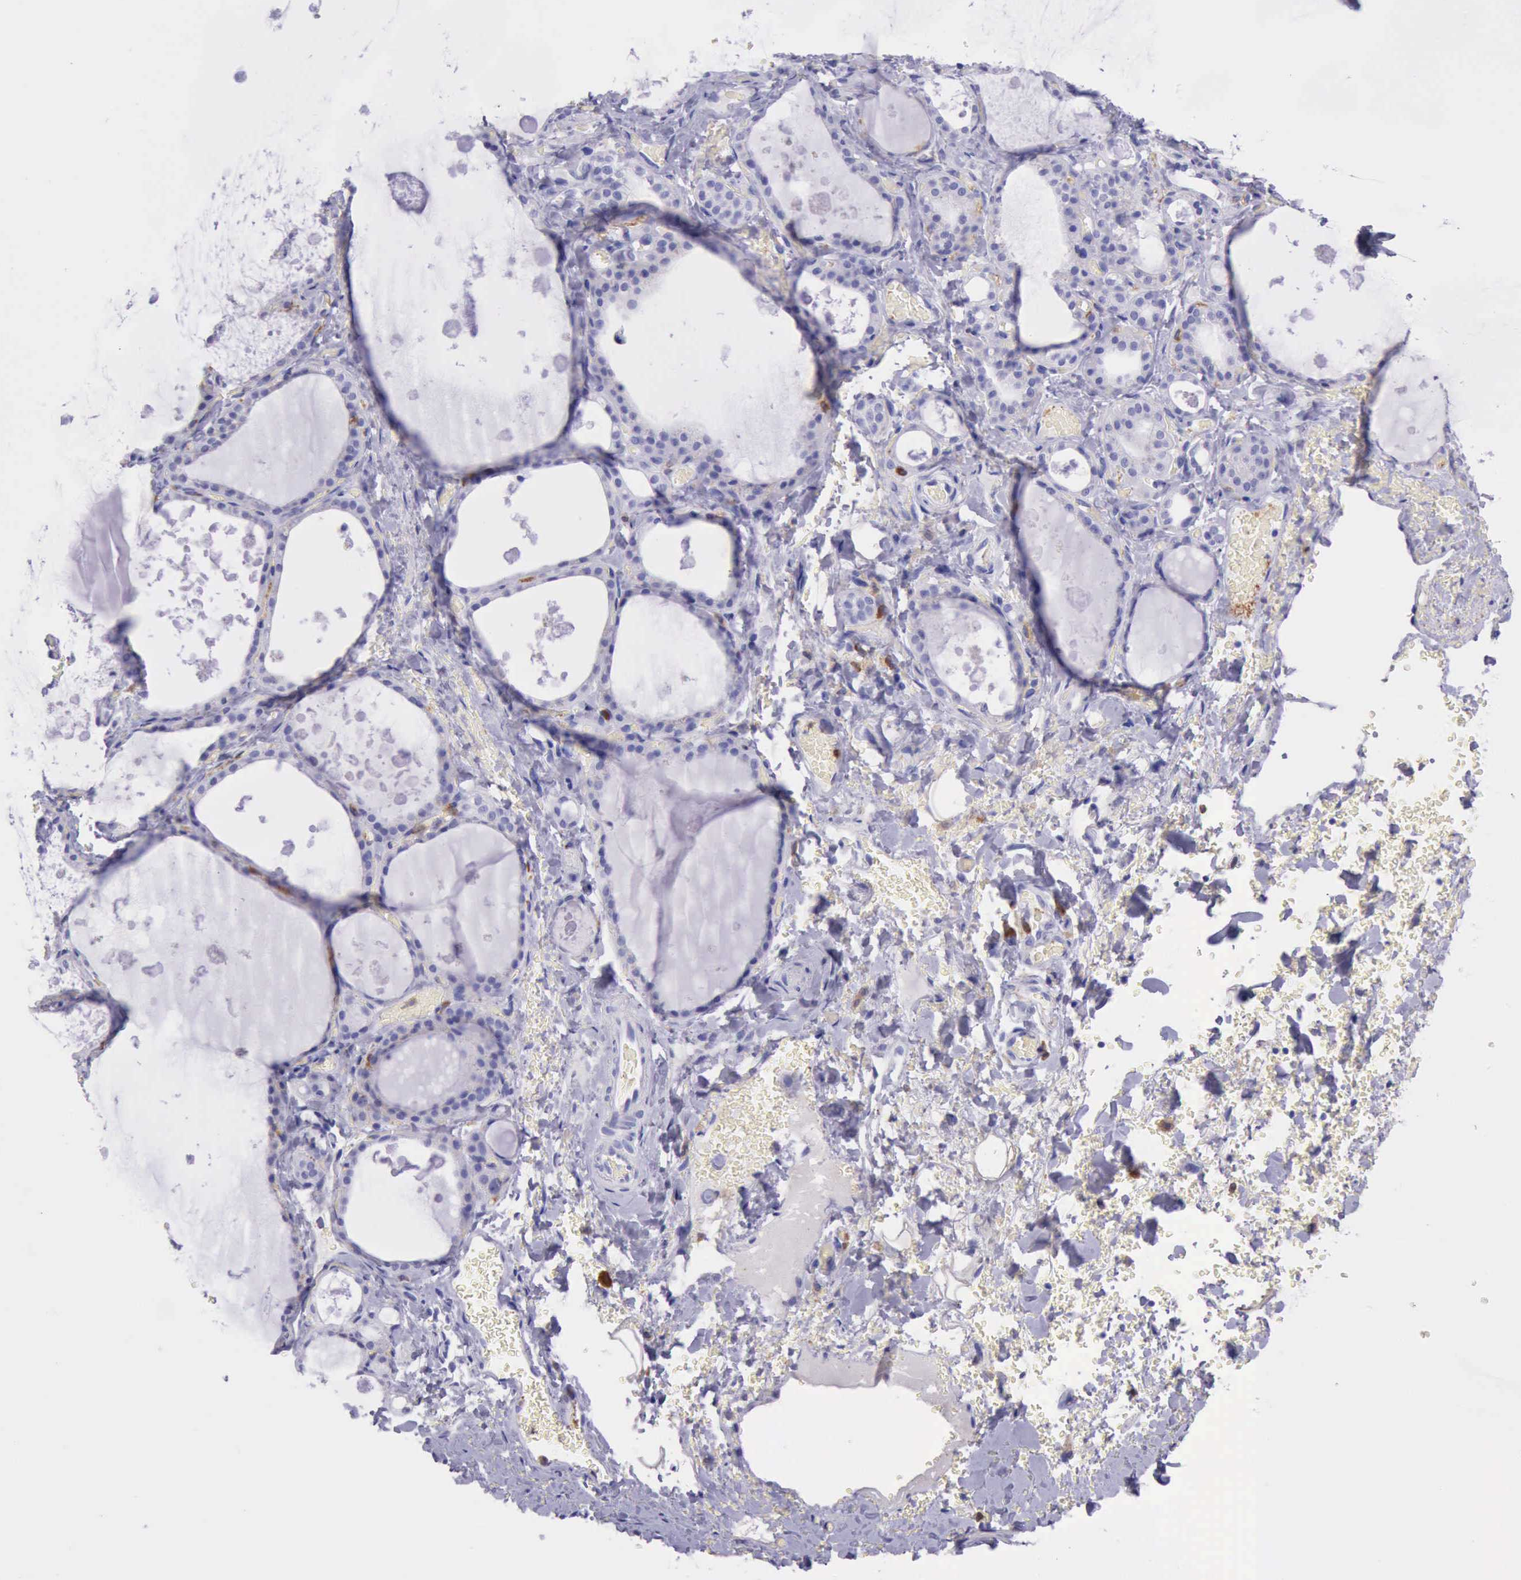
{"staining": {"intensity": "negative", "quantity": "none", "location": "none"}, "tissue": "thyroid gland", "cell_type": "Glandular cells", "image_type": "normal", "snomed": [{"axis": "morphology", "description": "Normal tissue, NOS"}, {"axis": "topography", "description": "Thyroid gland"}], "caption": "Immunohistochemistry micrograph of unremarkable human thyroid gland stained for a protein (brown), which displays no staining in glandular cells.", "gene": "BTK", "patient": {"sex": "male", "age": 61}}